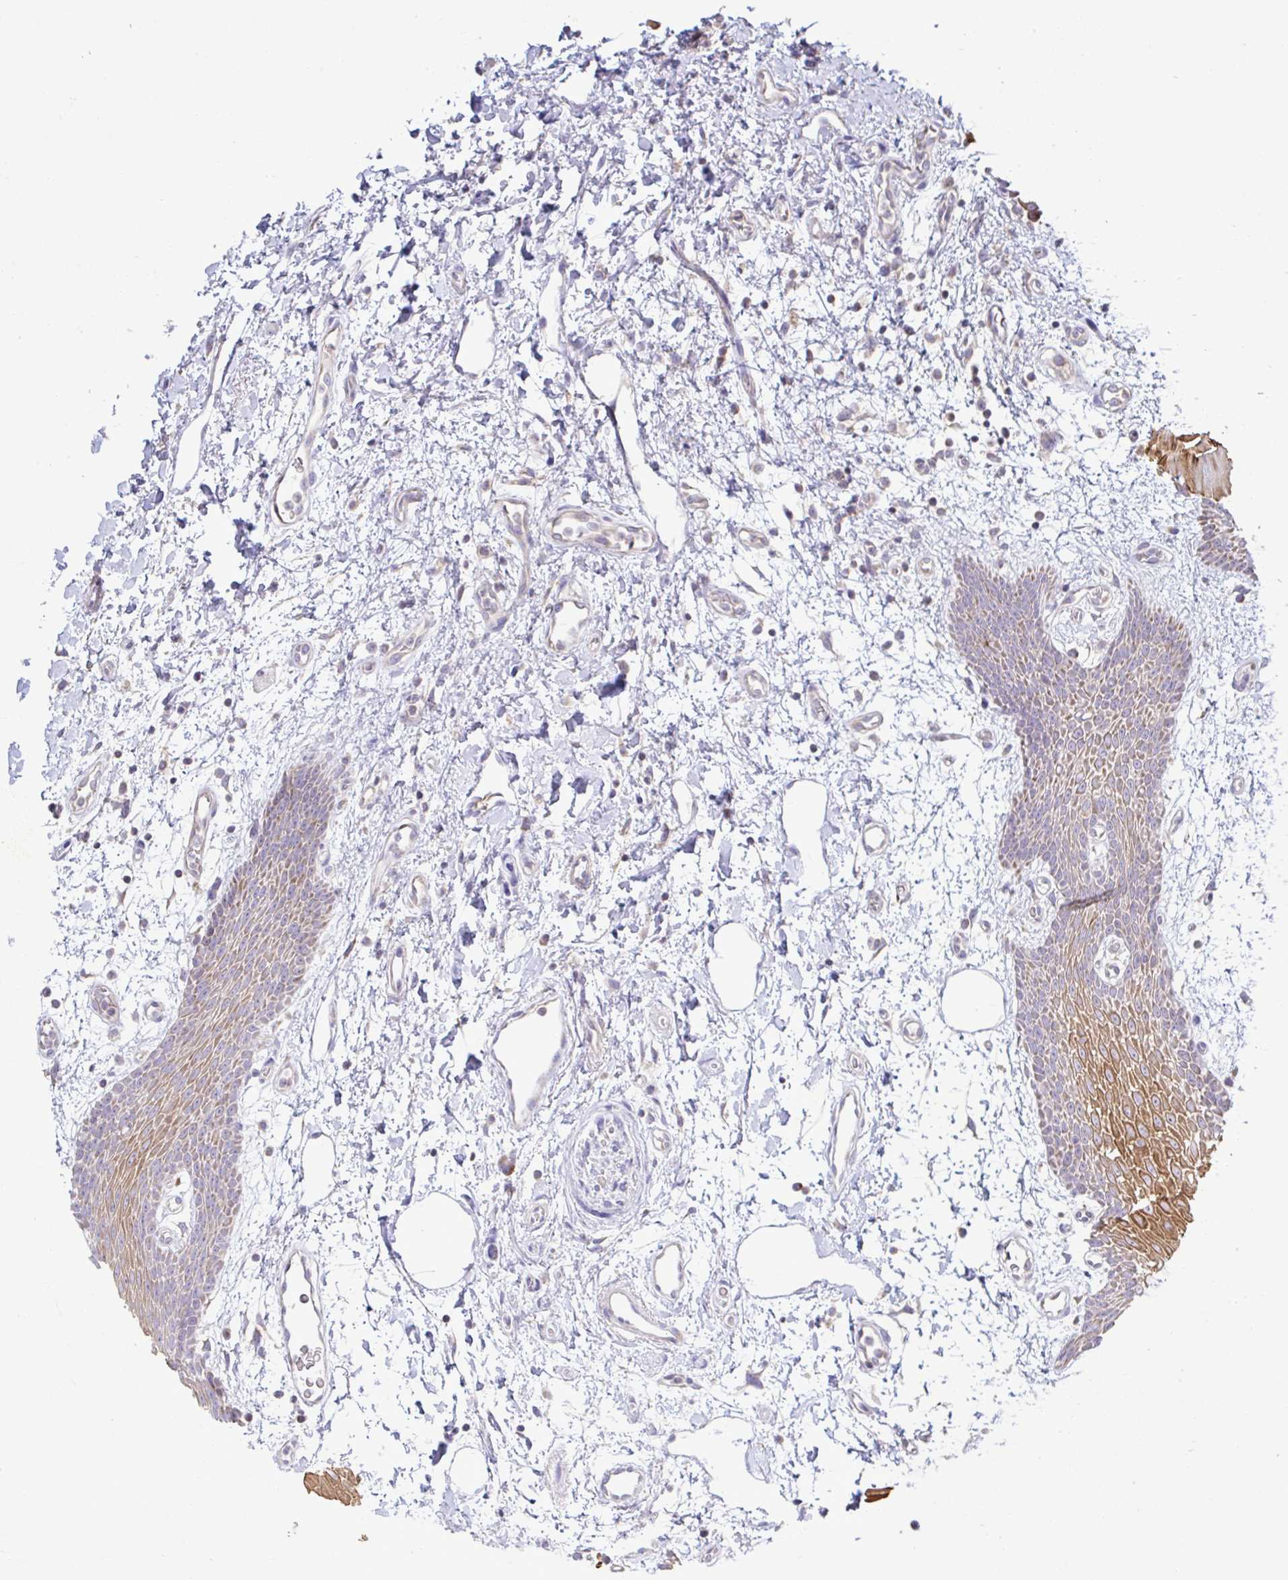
{"staining": {"intensity": "strong", "quantity": "25%-75%", "location": "cytoplasmic/membranous"}, "tissue": "oral mucosa", "cell_type": "Squamous epithelial cells", "image_type": "normal", "snomed": [{"axis": "morphology", "description": "Normal tissue, NOS"}, {"axis": "topography", "description": "Oral tissue"}], "caption": "Unremarkable oral mucosa exhibits strong cytoplasmic/membranous expression in about 25%-75% of squamous epithelial cells, visualized by immunohistochemistry. (DAB (3,3'-diaminobenzidine) IHC, brown staining for protein, blue staining for nuclei).", "gene": "NDUFA7", "patient": {"sex": "female", "age": 59}}